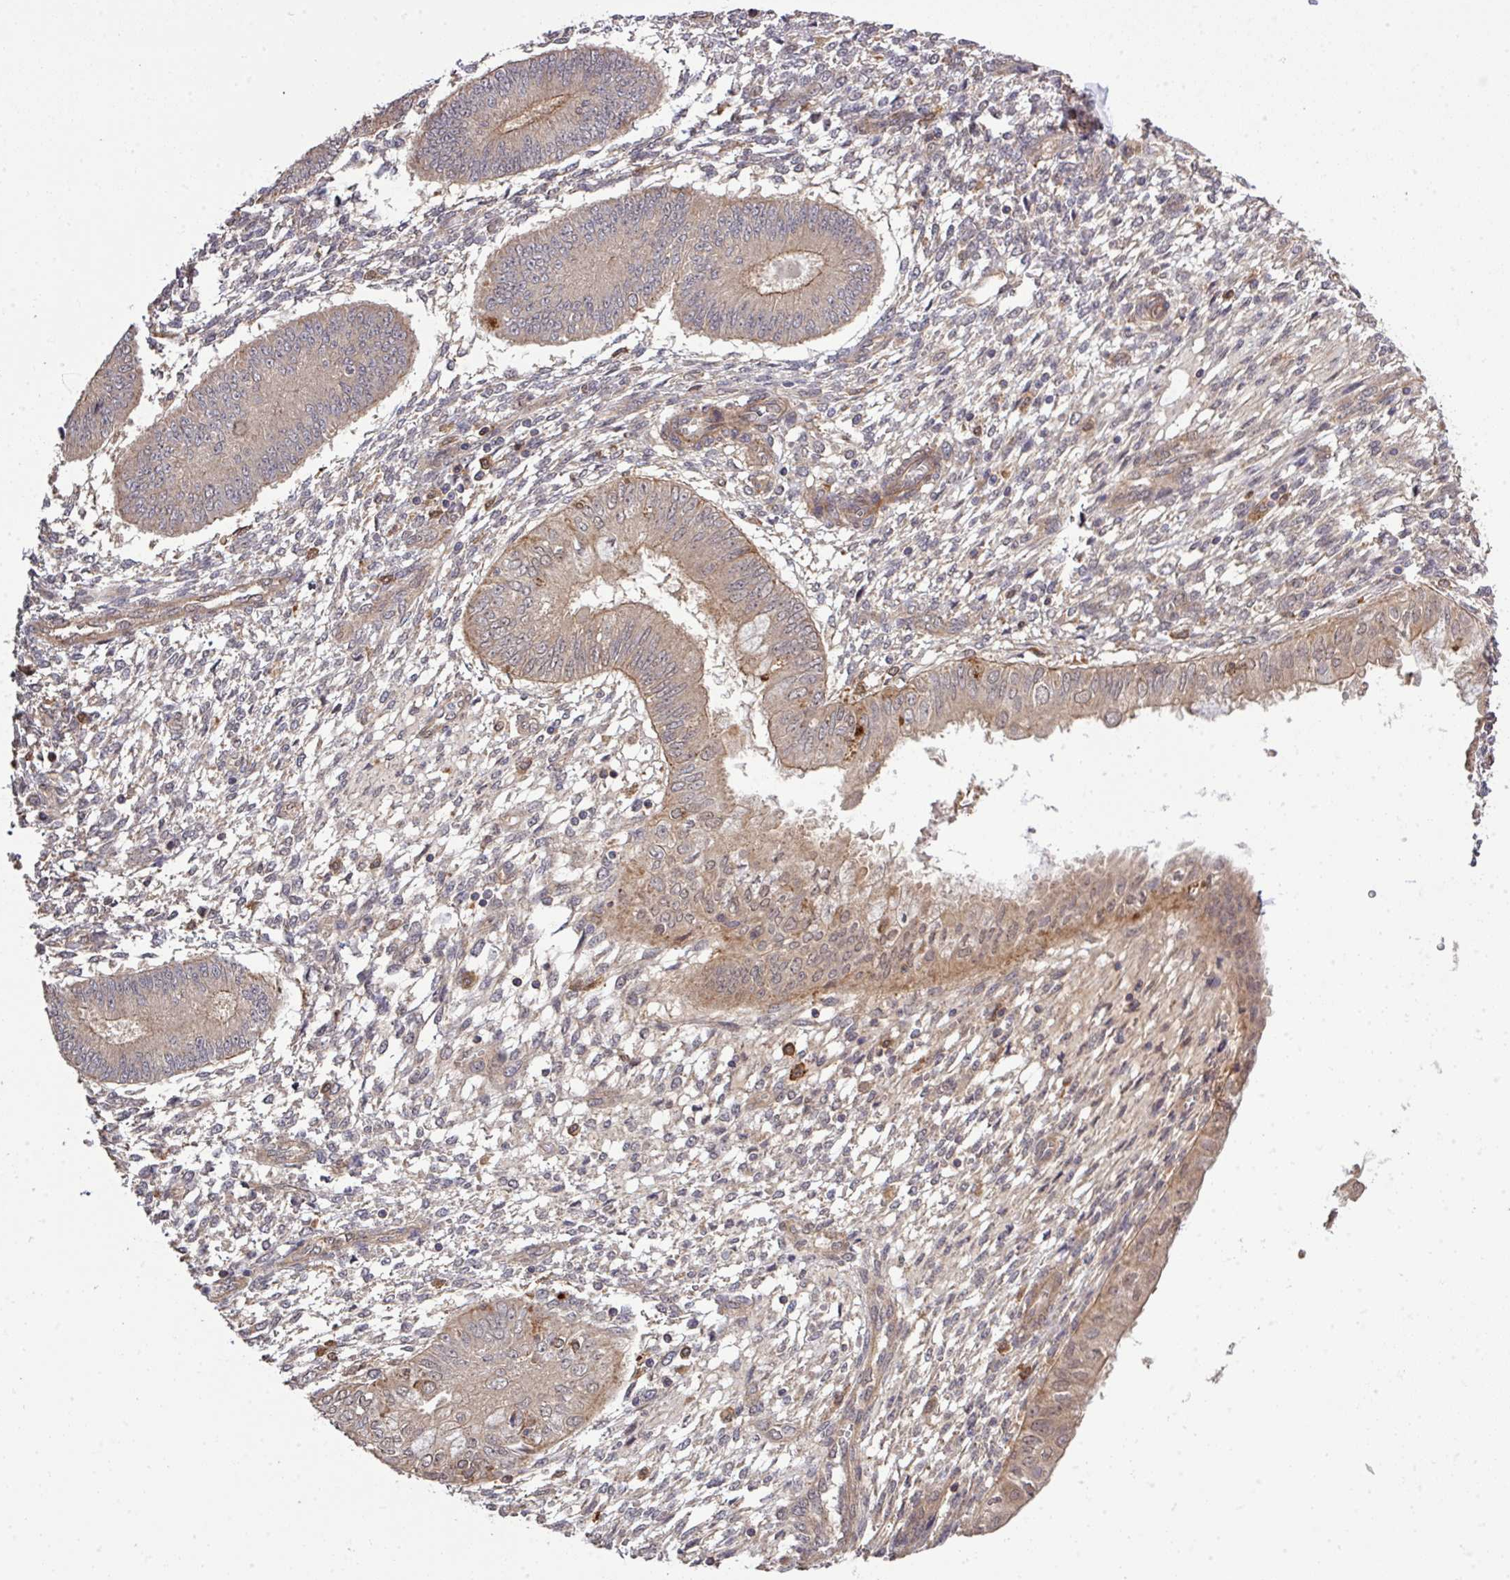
{"staining": {"intensity": "negative", "quantity": "none", "location": "none"}, "tissue": "endometrium", "cell_type": "Cells in endometrial stroma", "image_type": "normal", "snomed": [{"axis": "morphology", "description": "Normal tissue, NOS"}, {"axis": "topography", "description": "Endometrium"}], "caption": "A histopathology image of endometrium stained for a protein exhibits no brown staining in cells in endometrial stroma. The staining was performed using DAB (3,3'-diaminobenzidine) to visualize the protein expression in brown, while the nuclei were stained in blue with hematoxylin (Magnification: 20x).", "gene": "ARPIN", "patient": {"sex": "female", "age": 49}}